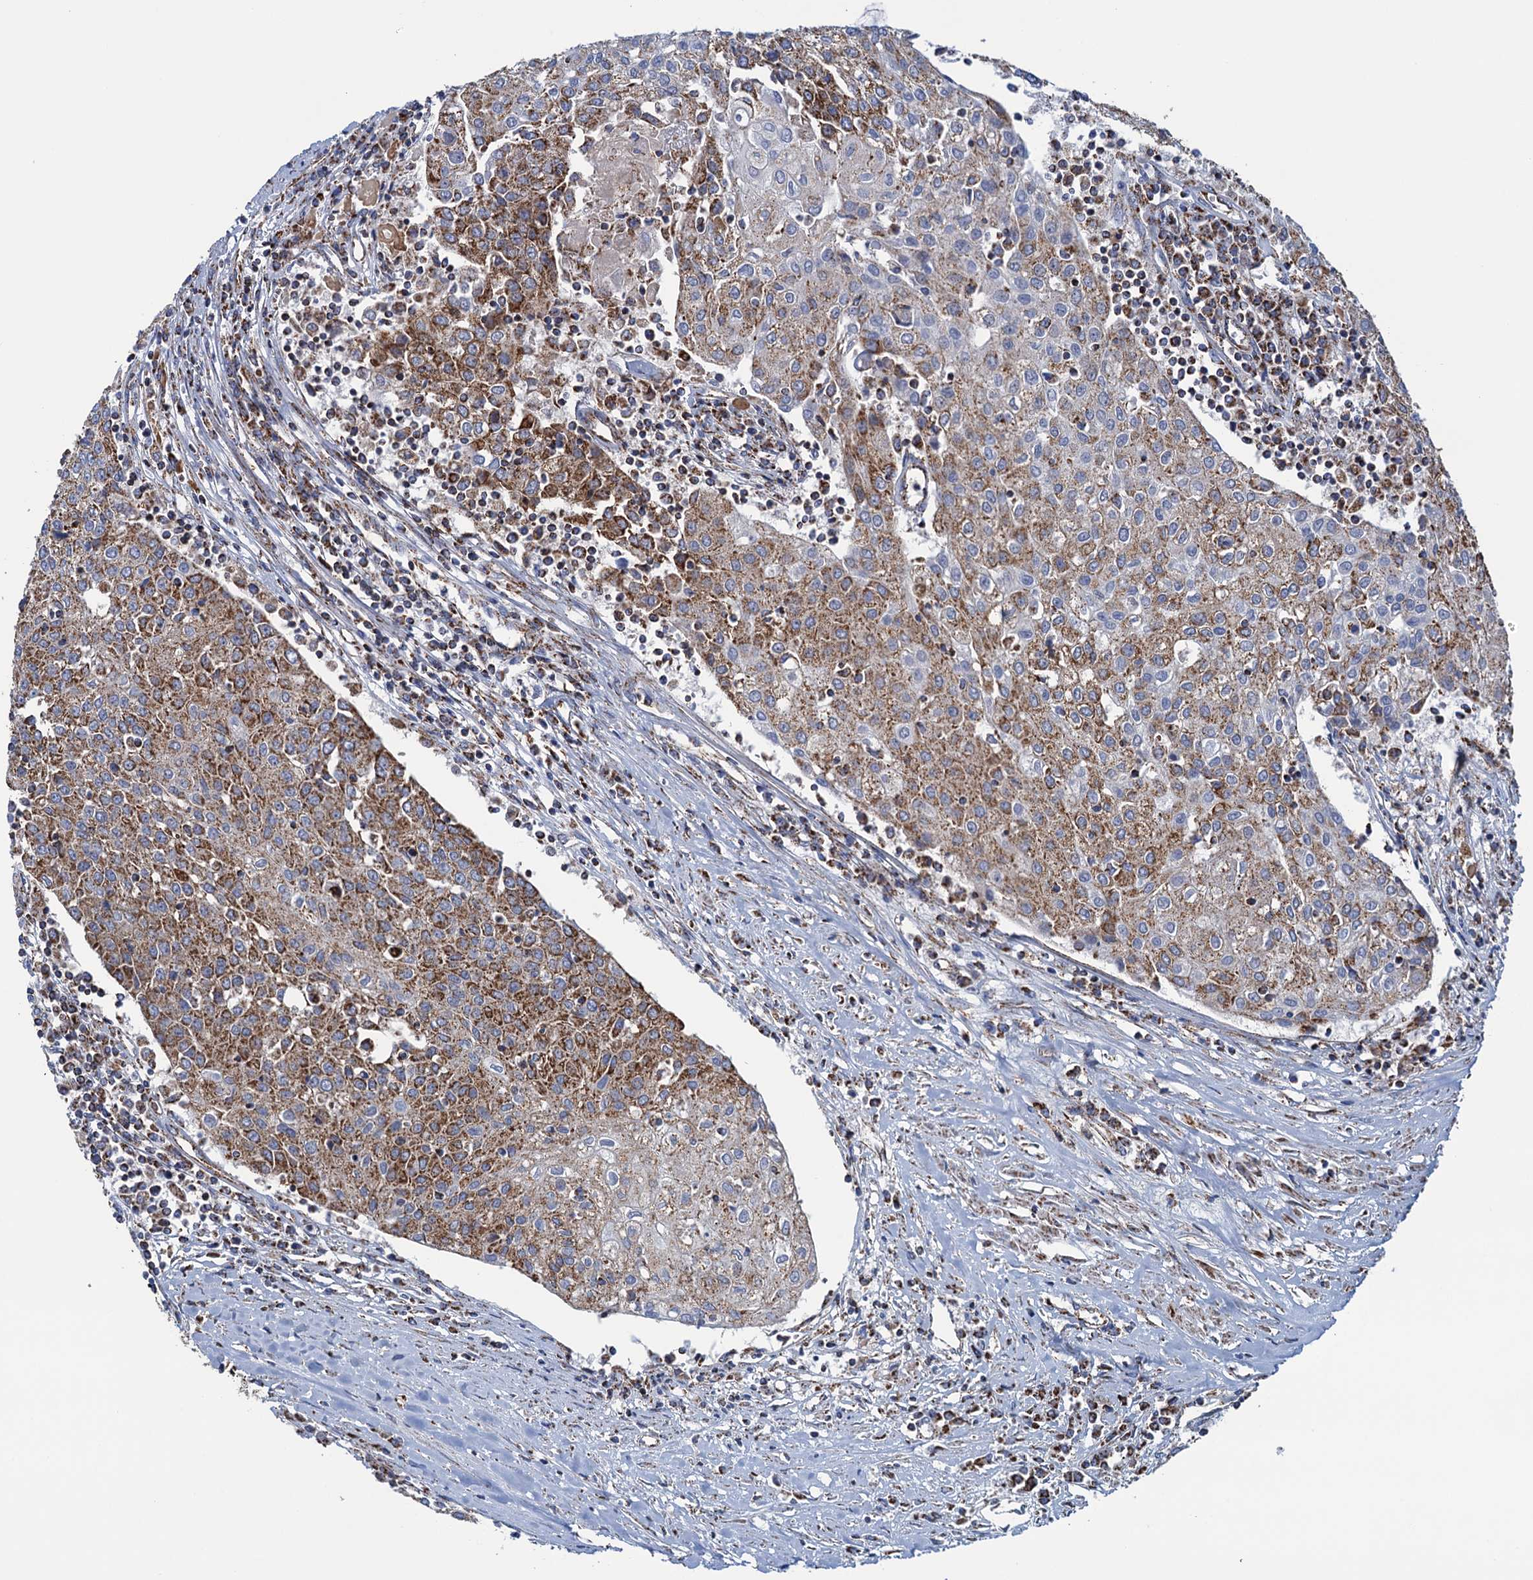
{"staining": {"intensity": "moderate", "quantity": ">75%", "location": "cytoplasmic/membranous"}, "tissue": "urothelial cancer", "cell_type": "Tumor cells", "image_type": "cancer", "snomed": [{"axis": "morphology", "description": "Urothelial carcinoma, High grade"}, {"axis": "topography", "description": "Urinary bladder"}], "caption": "IHC of urothelial cancer exhibits medium levels of moderate cytoplasmic/membranous expression in about >75% of tumor cells. IHC stains the protein of interest in brown and the nuclei are stained blue.", "gene": "GTPBP3", "patient": {"sex": "female", "age": 85}}